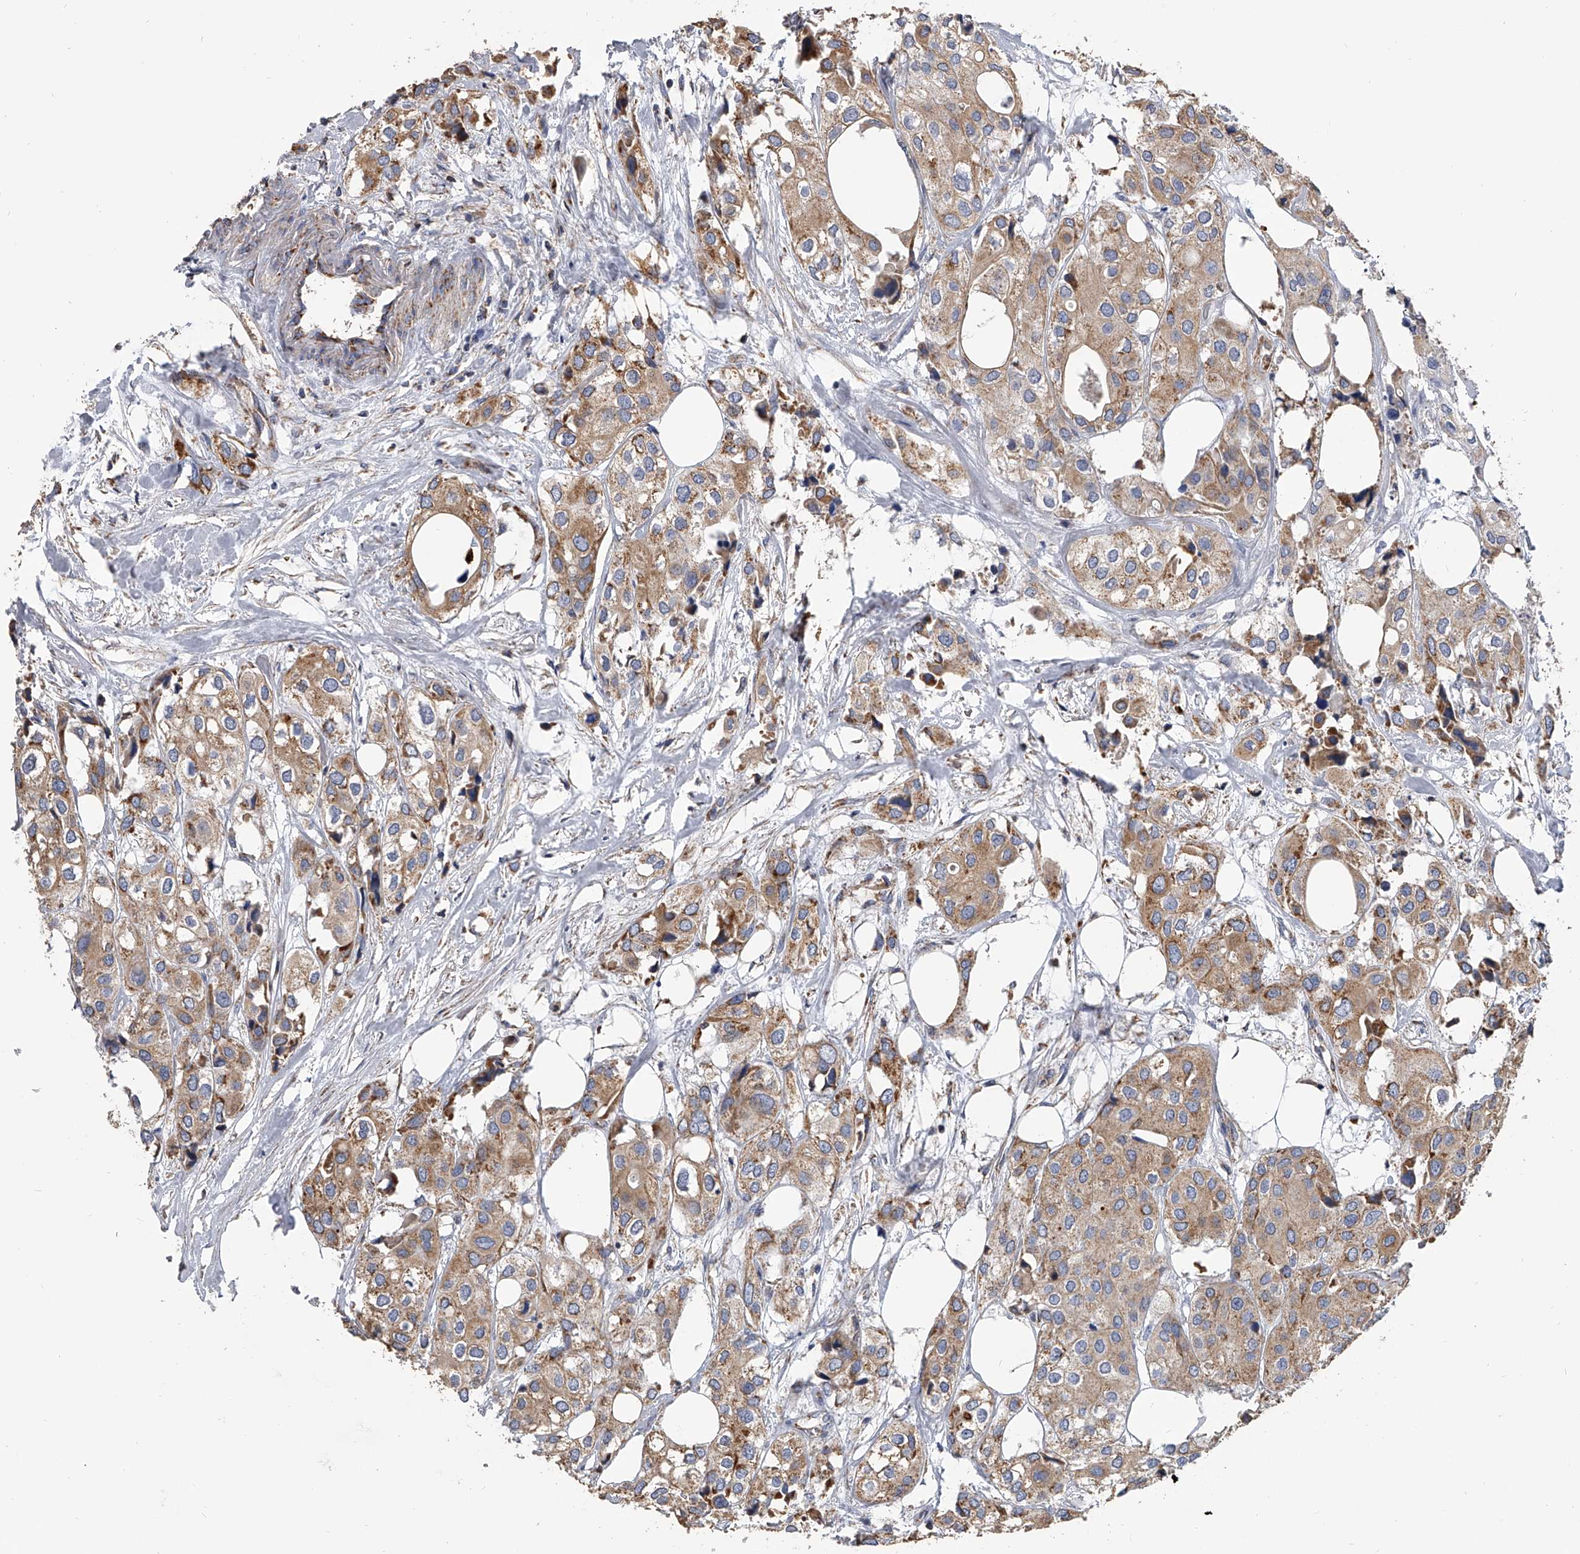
{"staining": {"intensity": "moderate", "quantity": ">75%", "location": "cytoplasmic/membranous"}, "tissue": "urothelial cancer", "cell_type": "Tumor cells", "image_type": "cancer", "snomed": [{"axis": "morphology", "description": "Urothelial carcinoma, High grade"}, {"axis": "topography", "description": "Urinary bladder"}], "caption": "The micrograph shows a brown stain indicating the presence of a protein in the cytoplasmic/membranous of tumor cells in urothelial cancer. The protein of interest is stained brown, and the nuclei are stained in blue (DAB (3,3'-diaminobenzidine) IHC with brightfield microscopy, high magnification).", "gene": "MRPL28", "patient": {"sex": "male", "age": 64}}